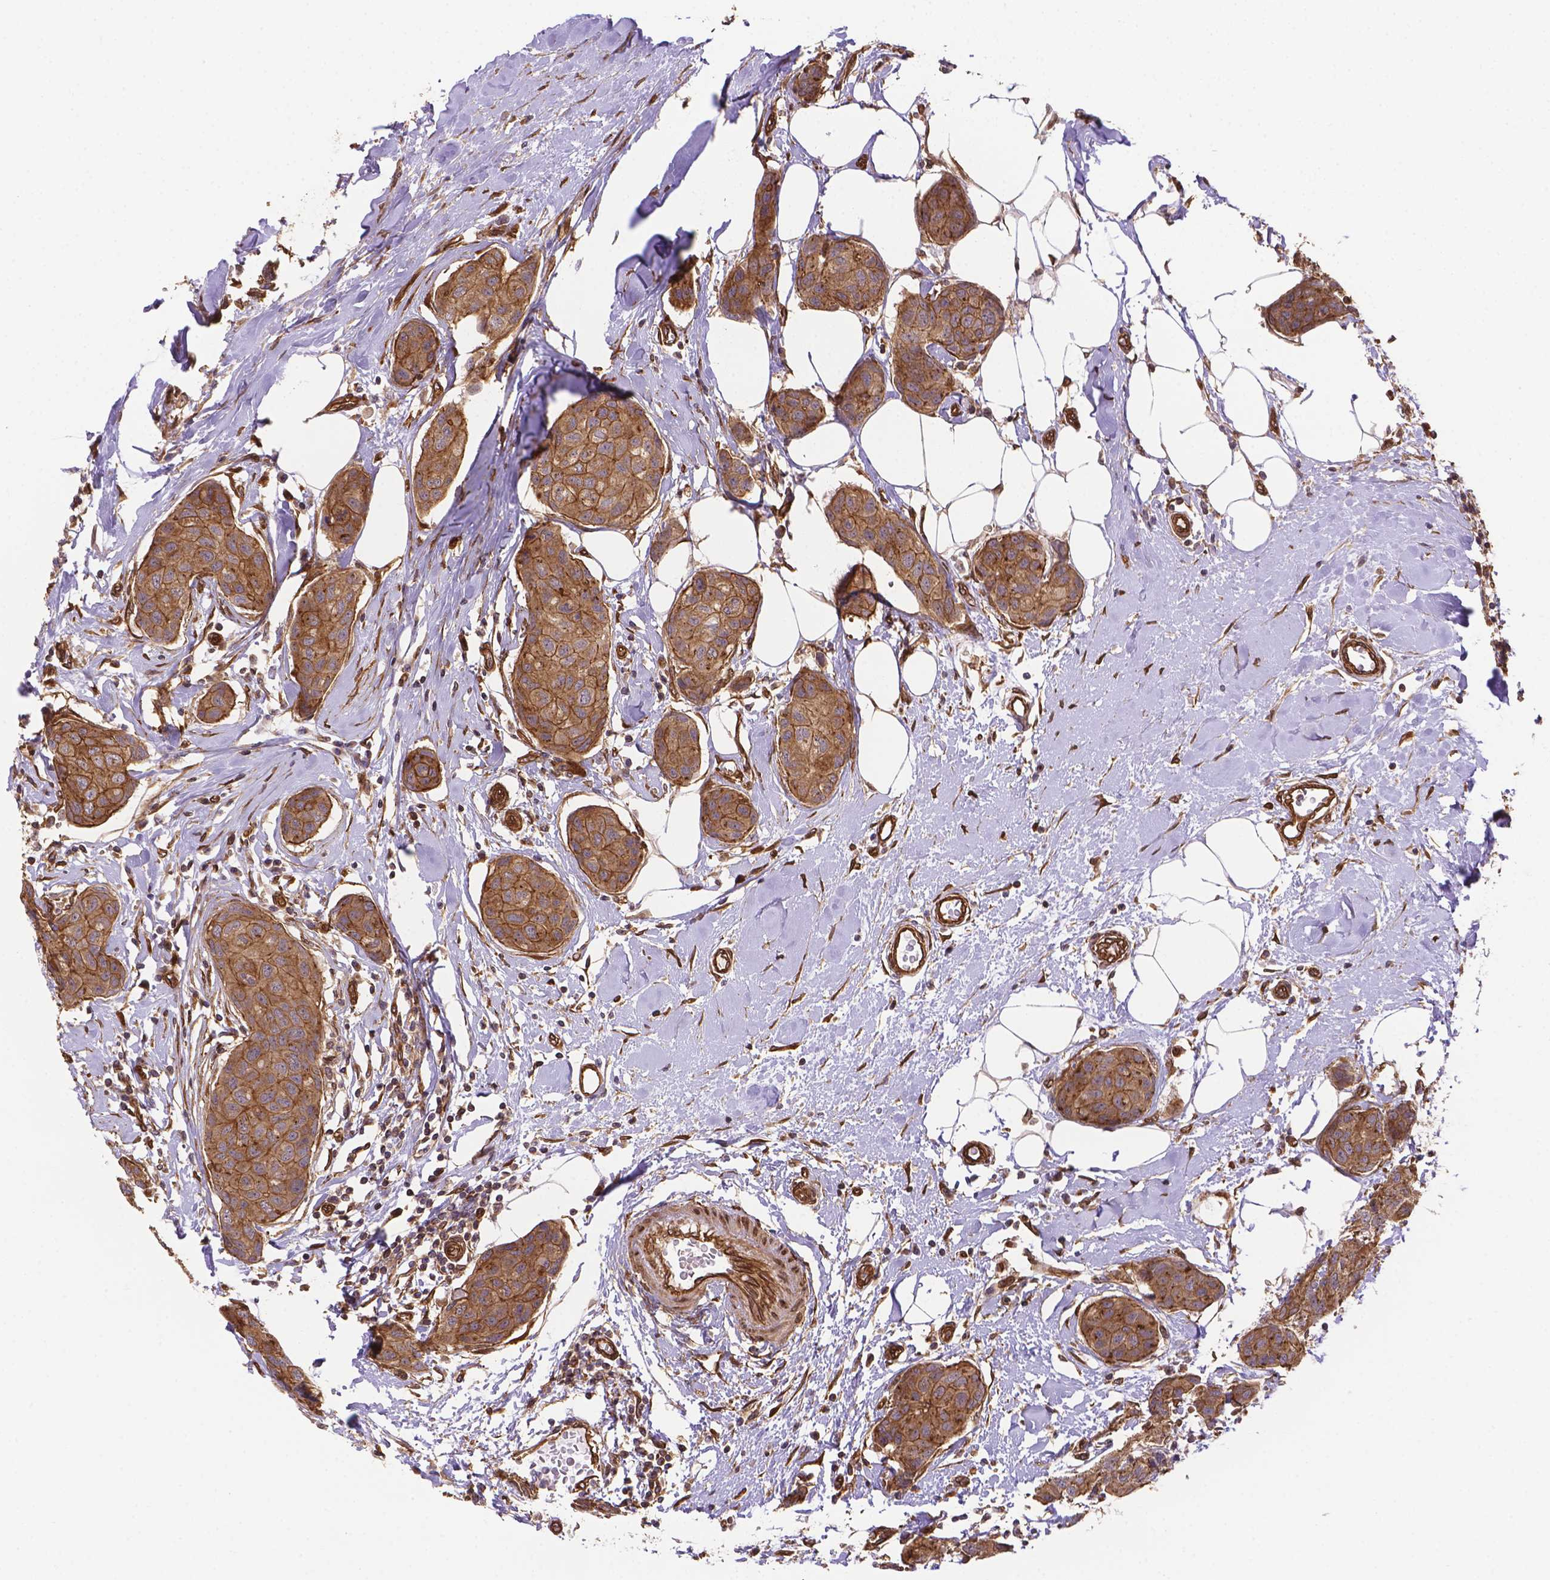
{"staining": {"intensity": "moderate", "quantity": ">75%", "location": "cytoplasmic/membranous"}, "tissue": "breast cancer", "cell_type": "Tumor cells", "image_type": "cancer", "snomed": [{"axis": "morphology", "description": "Duct carcinoma"}, {"axis": "topography", "description": "Breast"}], "caption": "High-magnification brightfield microscopy of breast intraductal carcinoma stained with DAB (3,3'-diaminobenzidine) (brown) and counterstained with hematoxylin (blue). tumor cells exhibit moderate cytoplasmic/membranous staining is appreciated in about>75% of cells.", "gene": "YAP1", "patient": {"sex": "female", "age": 80}}